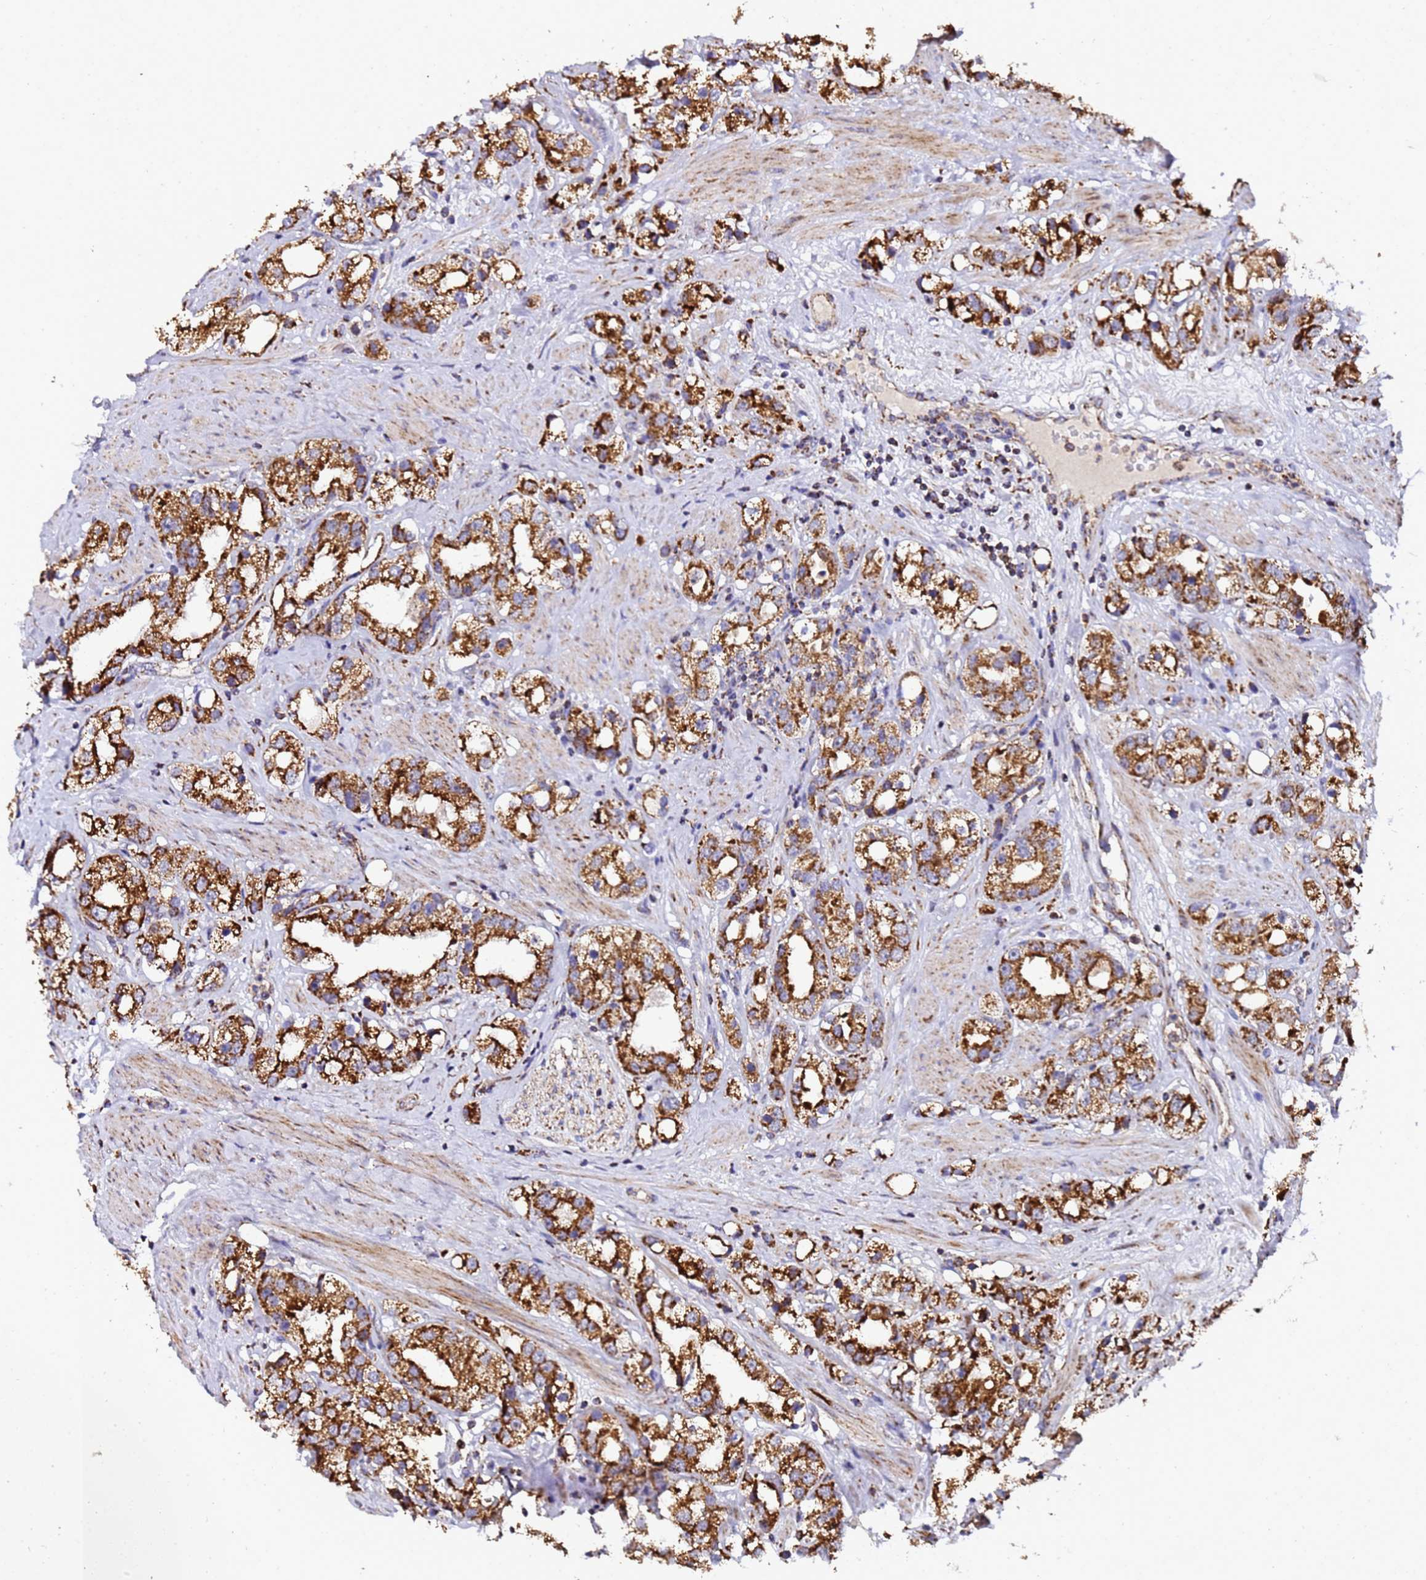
{"staining": {"intensity": "strong", "quantity": ">75%", "location": "cytoplasmic/membranous"}, "tissue": "prostate cancer", "cell_type": "Tumor cells", "image_type": "cancer", "snomed": [{"axis": "morphology", "description": "Adenocarcinoma, NOS"}, {"axis": "topography", "description": "Prostate"}], "caption": "An image showing strong cytoplasmic/membranous staining in approximately >75% of tumor cells in prostate adenocarcinoma, as visualized by brown immunohistochemical staining.", "gene": "MRPS12", "patient": {"sex": "male", "age": 79}}